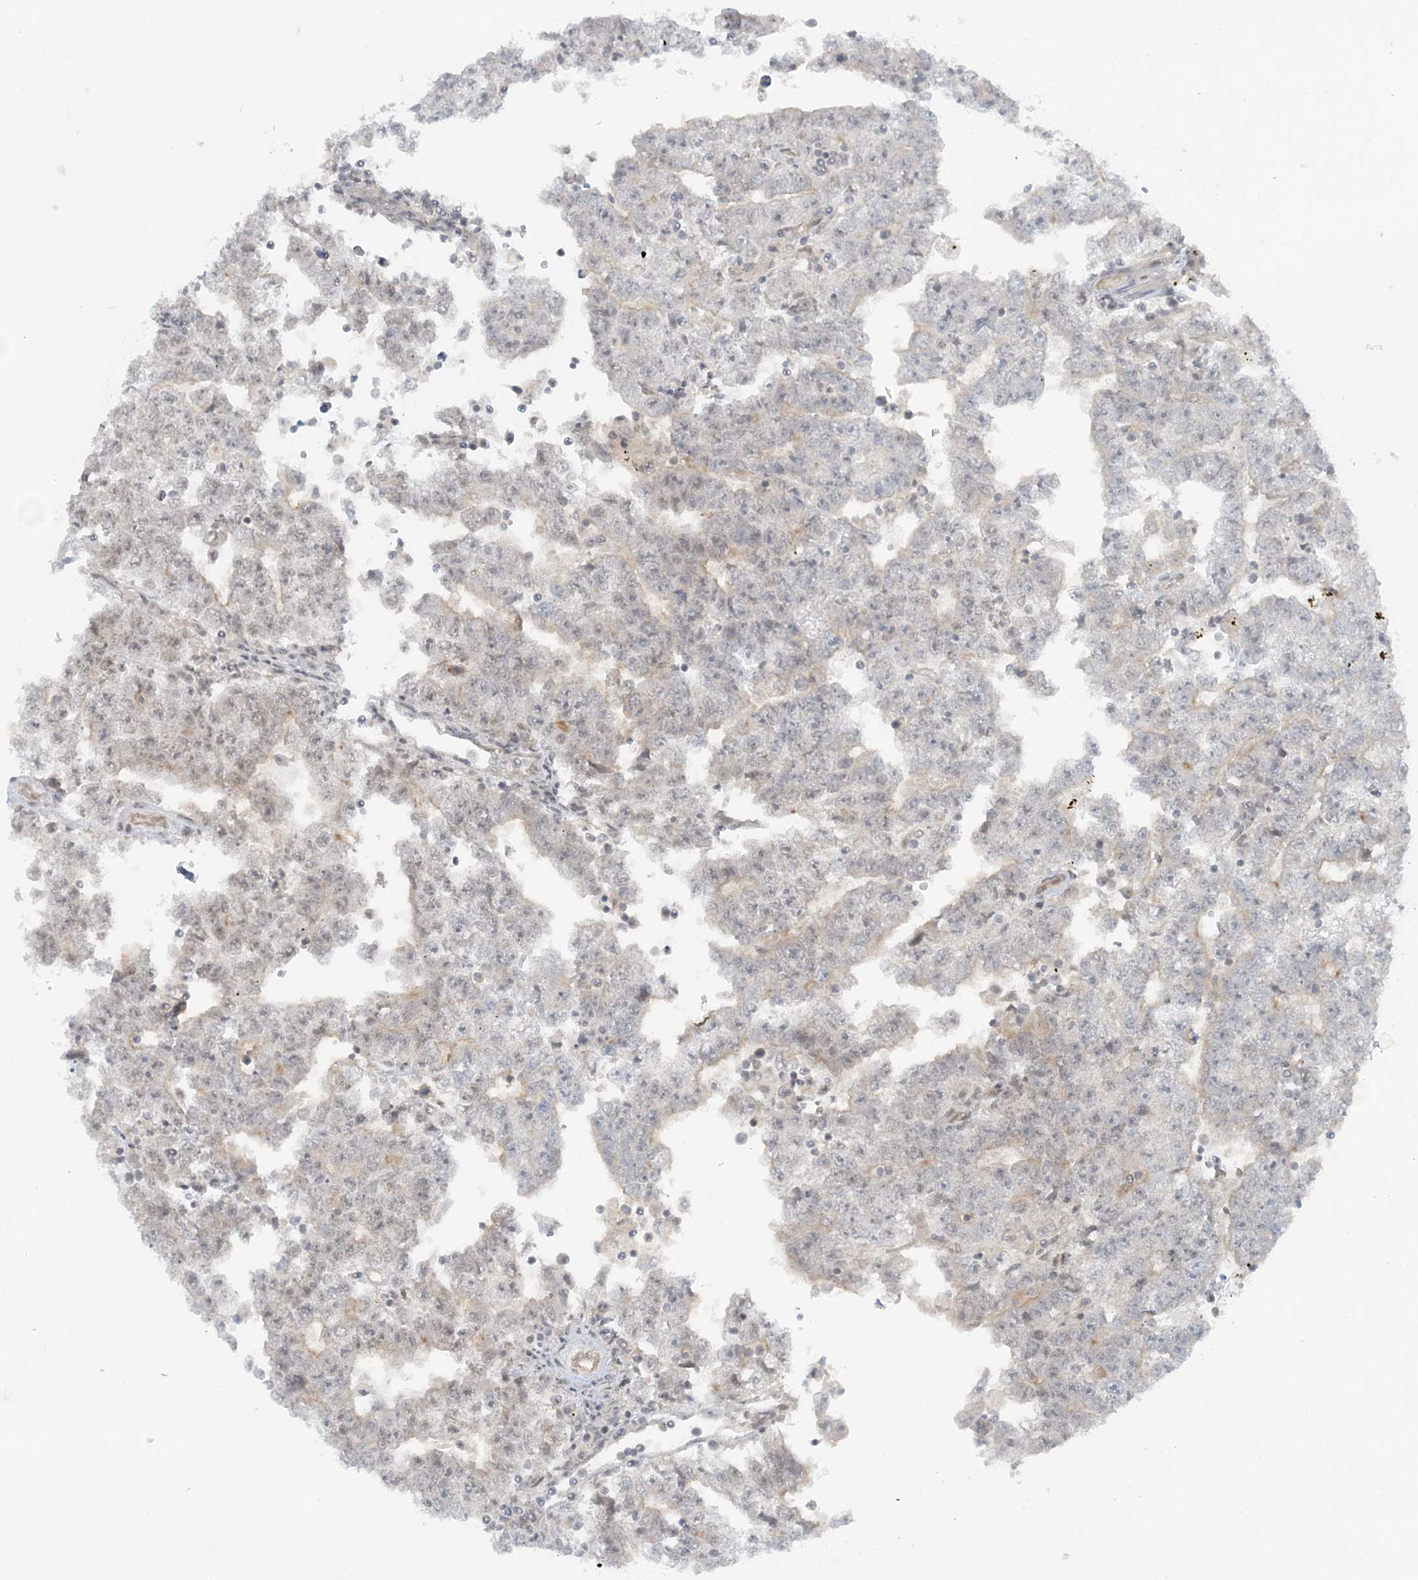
{"staining": {"intensity": "weak", "quantity": "<25%", "location": "nuclear"}, "tissue": "testis cancer", "cell_type": "Tumor cells", "image_type": "cancer", "snomed": [{"axis": "morphology", "description": "Carcinoma, Embryonal, NOS"}, {"axis": "topography", "description": "Testis"}], "caption": "Testis embryonal carcinoma was stained to show a protein in brown. There is no significant staining in tumor cells.", "gene": "ATP11A", "patient": {"sex": "male", "age": 25}}